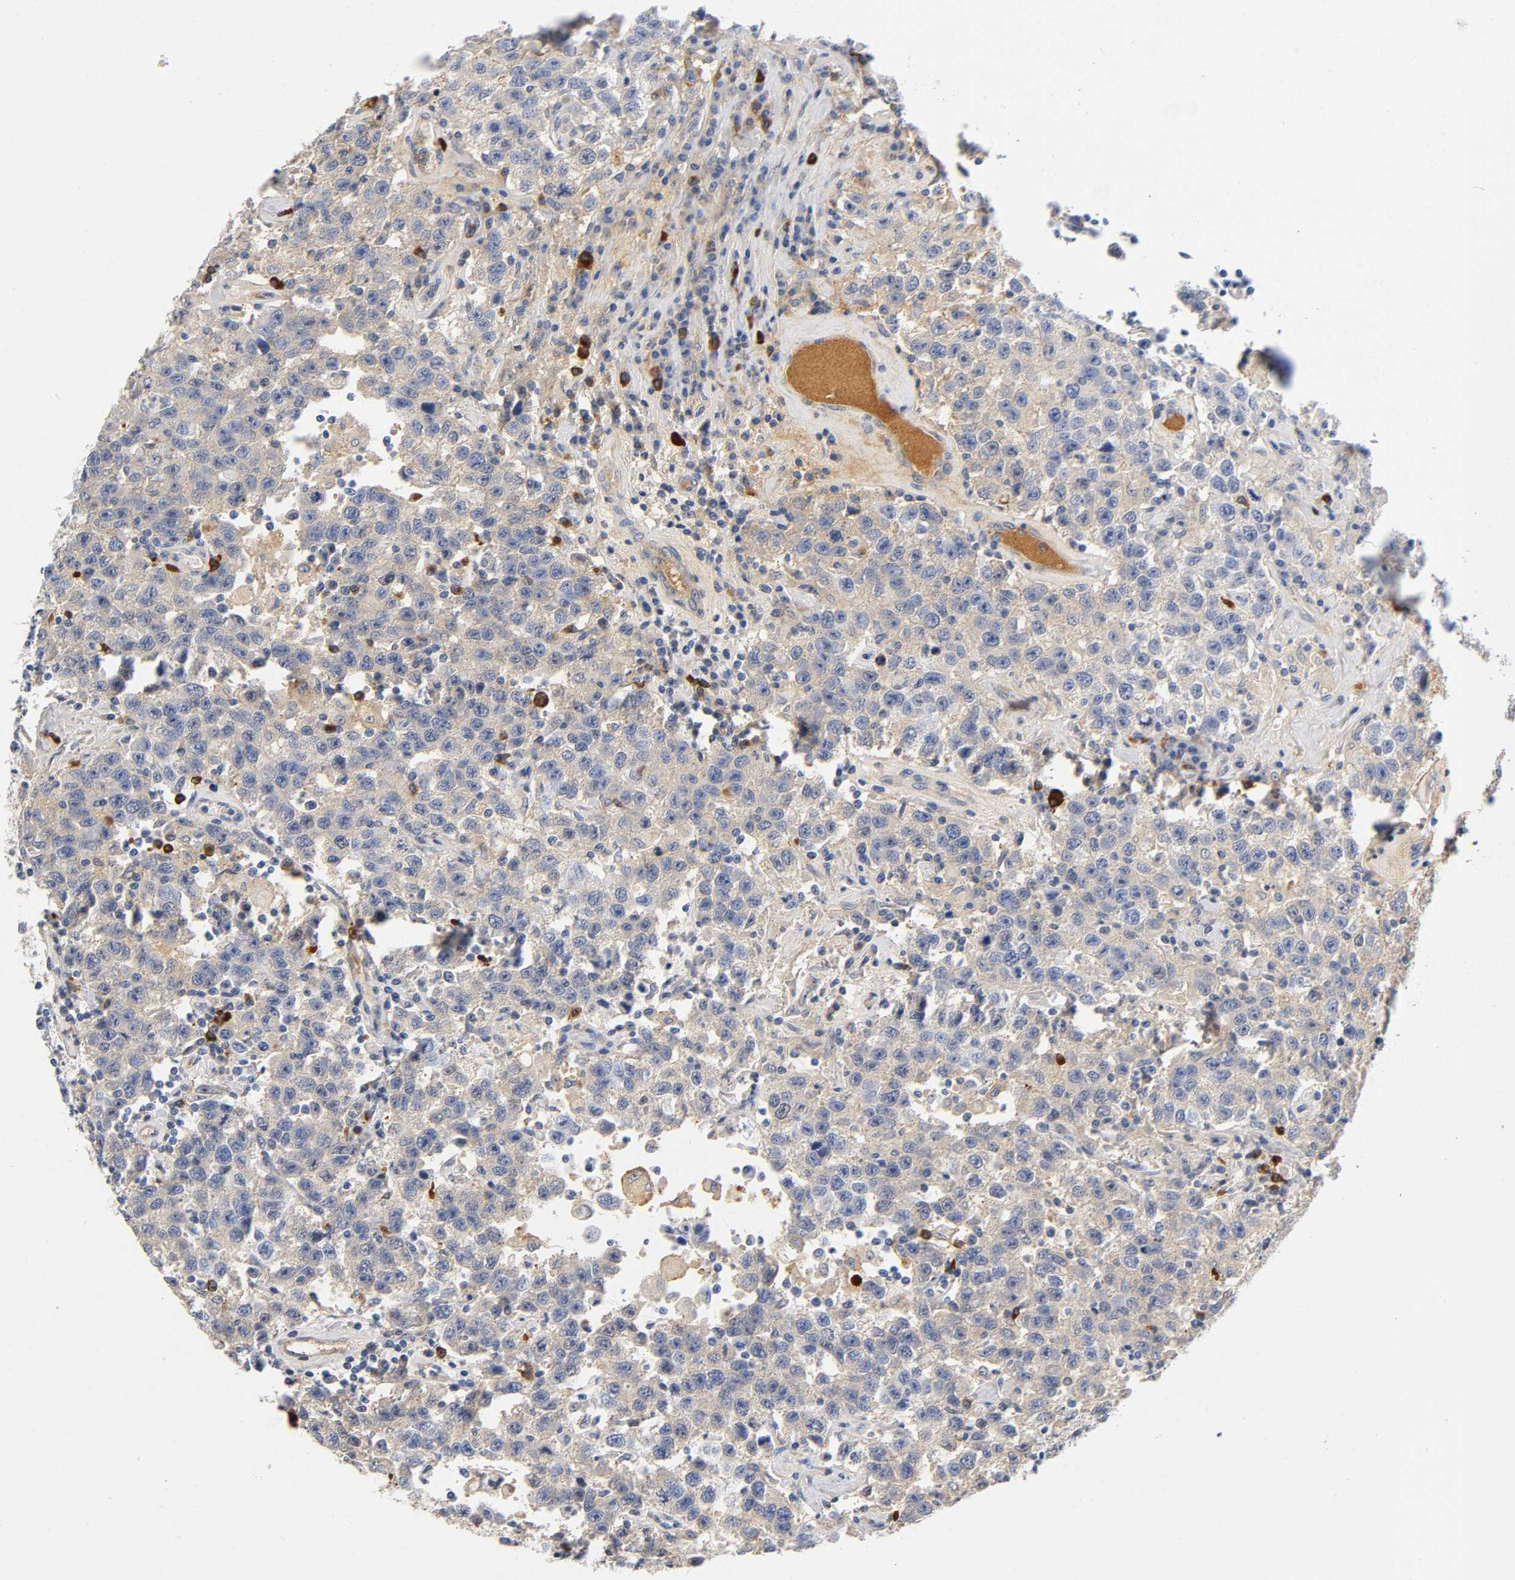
{"staining": {"intensity": "weak", "quantity": "25%-75%", "location": "cytoplasmic/membranous"}, "tissue": "testis cancer", "cell_type": "Tumor cells", "image_type": "cancer", "snomed": [{"axis": "morphology", "description": "Seminoma, NOS"}, {"axis": "topography", "description": "Testis"}], "caption": "Immunohistochemistry (IHC) (DAB (3,3'-diaminobenzidine)) staining of human seminoma (testis) exhibits weak cytoplasmic/membranous protein positivity in approximately 25%-75% of tumor cells. (DAB (3,3'-diaminobenzidine) IHC, brown staining for protein, blue staining for nuclei).", "gene": "TNC", "patient": {"sex": "male", "age": 41}}